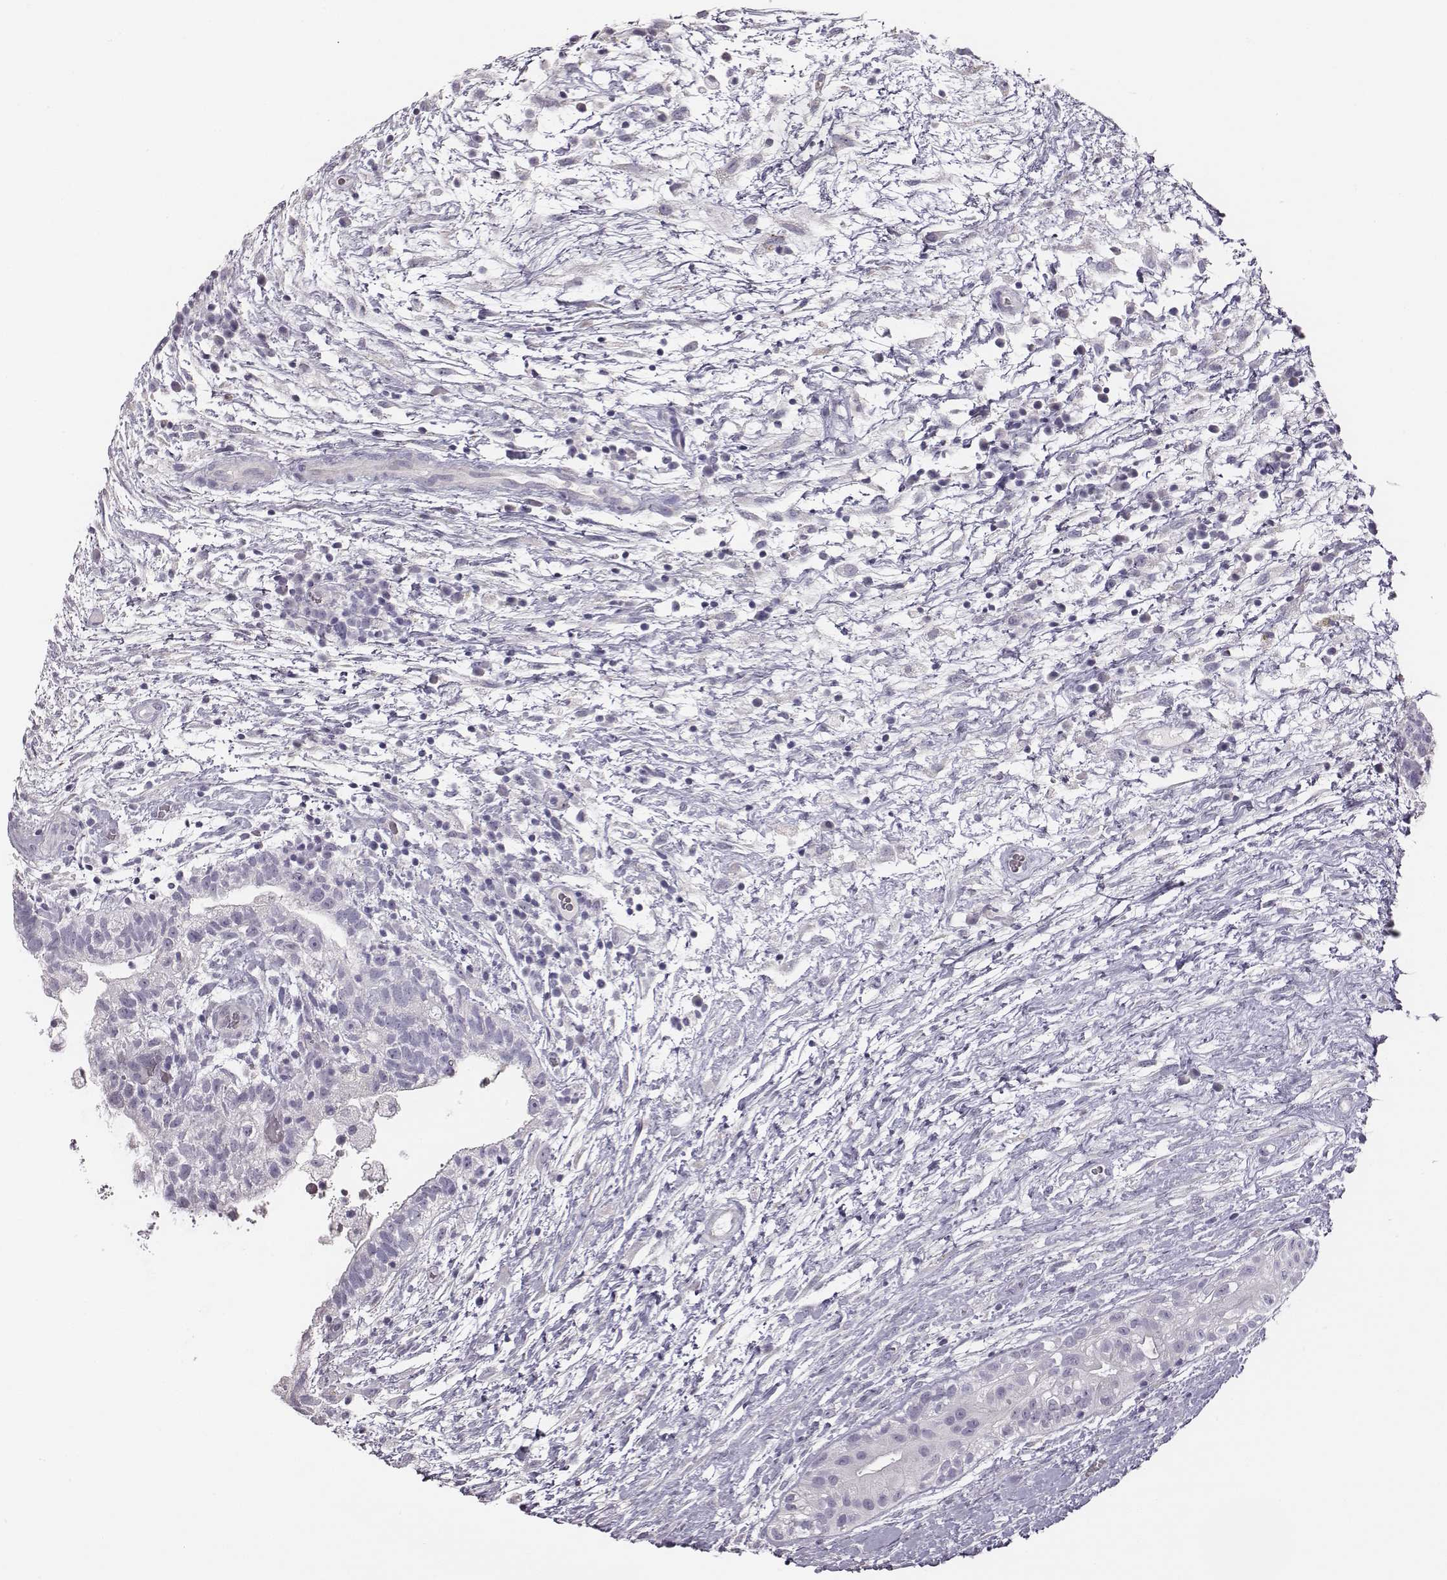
{"staining": {"intensity": "negative", "quantity": "none", "location": "none"}, "tissue": "testis cancer", "cell_type": "Tumor cells", "image_type": "cancer", "snomed": [{"axis": "morphology", "description": "Normal tissue, NOS"}, {"axis": "morphology", "description": "Carcinoma, Embryonal, NOS"}, {"axis": "topography", "description": "Testis"}], "caption": "This is an immunohistochemistry photomicrograph of human embryonal carcinoma (testis). There is no positivity in tumor cells.", "gene": "GUCA1A", "patient": {"sex": "male", "age": 32}}